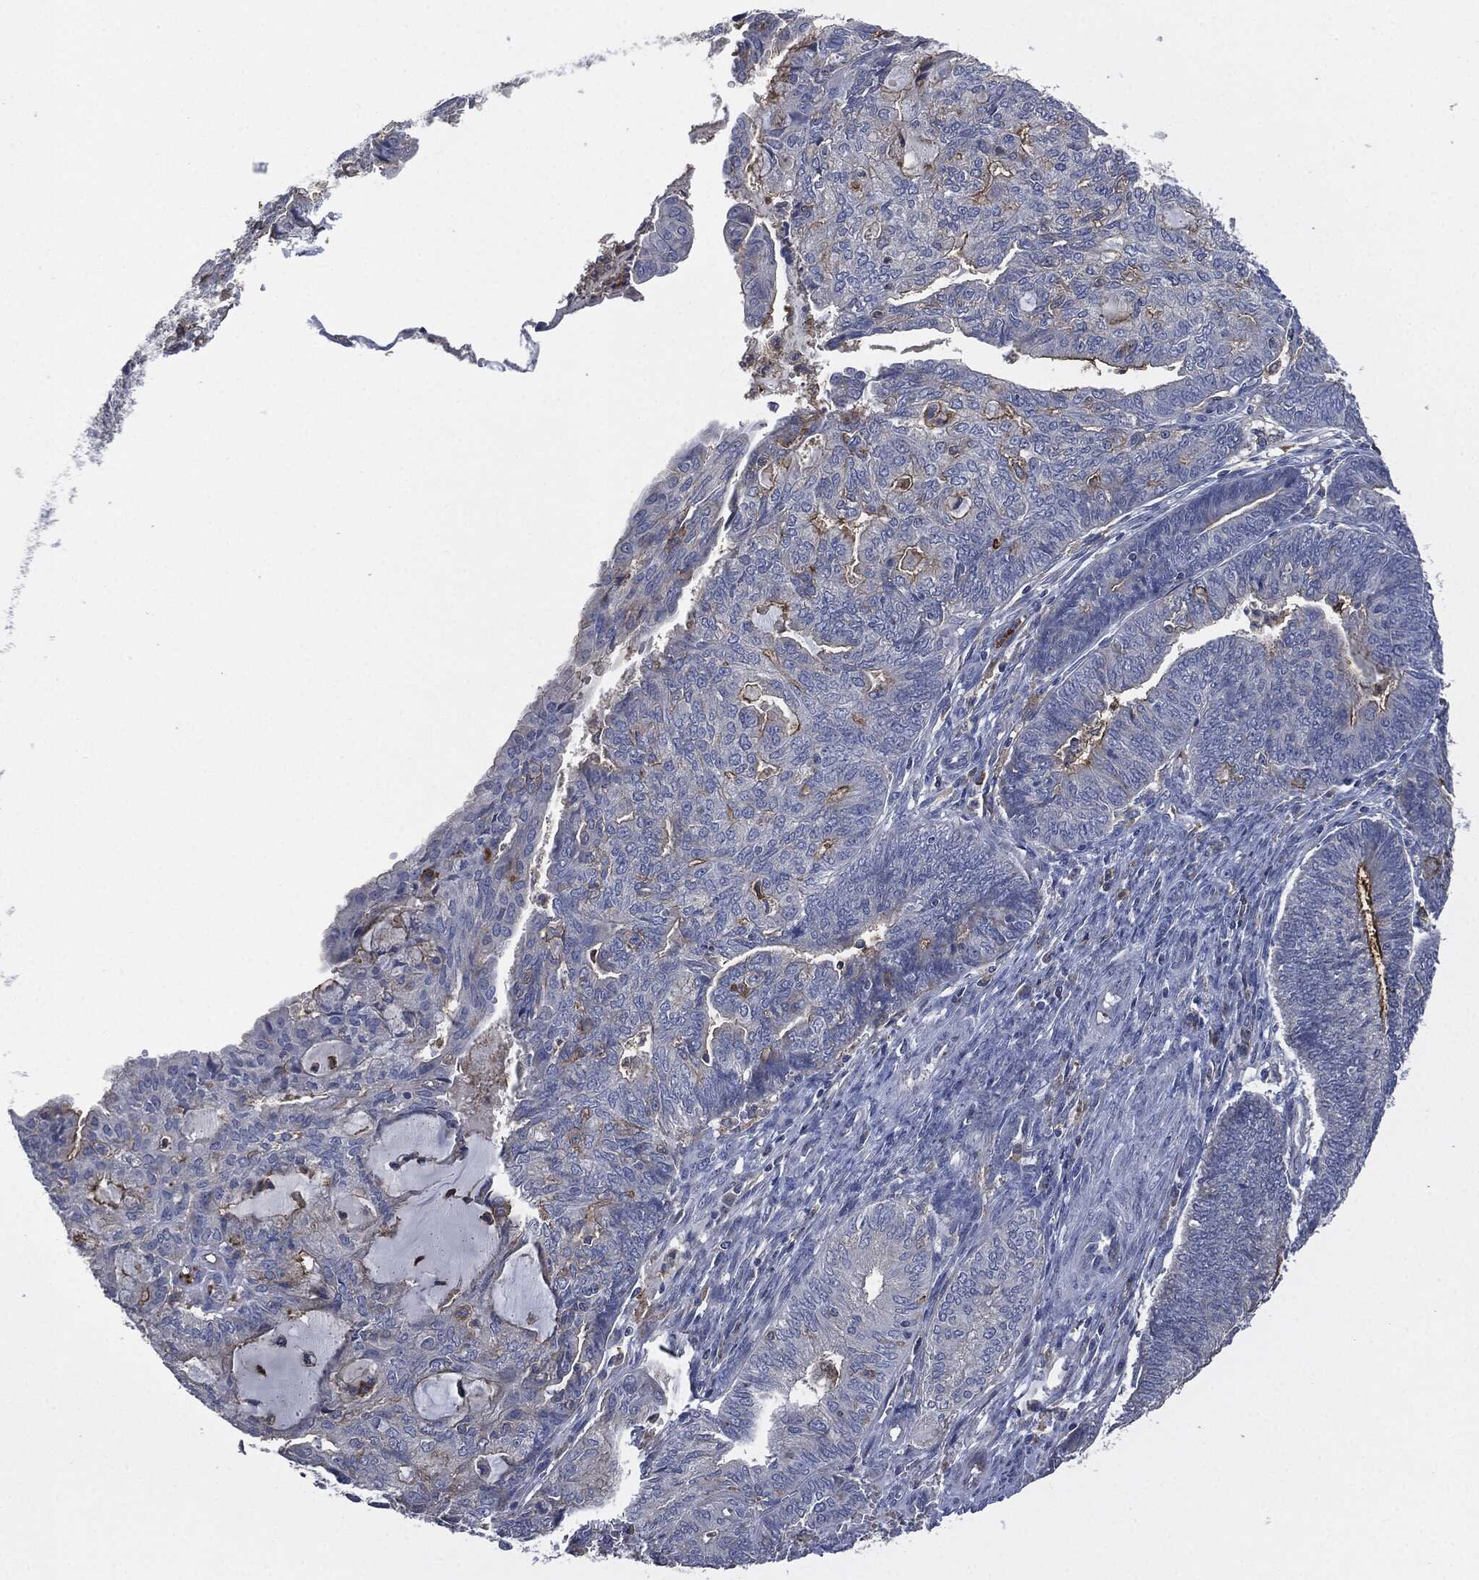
{"staining": {"intensity": "moderate", "quantity": "<25%", "location": "cytoplasmic/membranous"}, "tissue": "endometrial cancer", "cell_type": "Tumor cells", "image_type": "cancer", "snomed": [{"axis": "morphology", "description": "Adenocarcinoma, NOS"}, {"axis": "topography", "description": "Endometrium"}], "caption": "Tumor cells reveal low levels of moderate cytoplasmic/membranous staining in approximately <25% of cells in human adenocarcinoma (endometrial).", "gene": "CD33", "patient": {"sex": "female", "age": 82}}